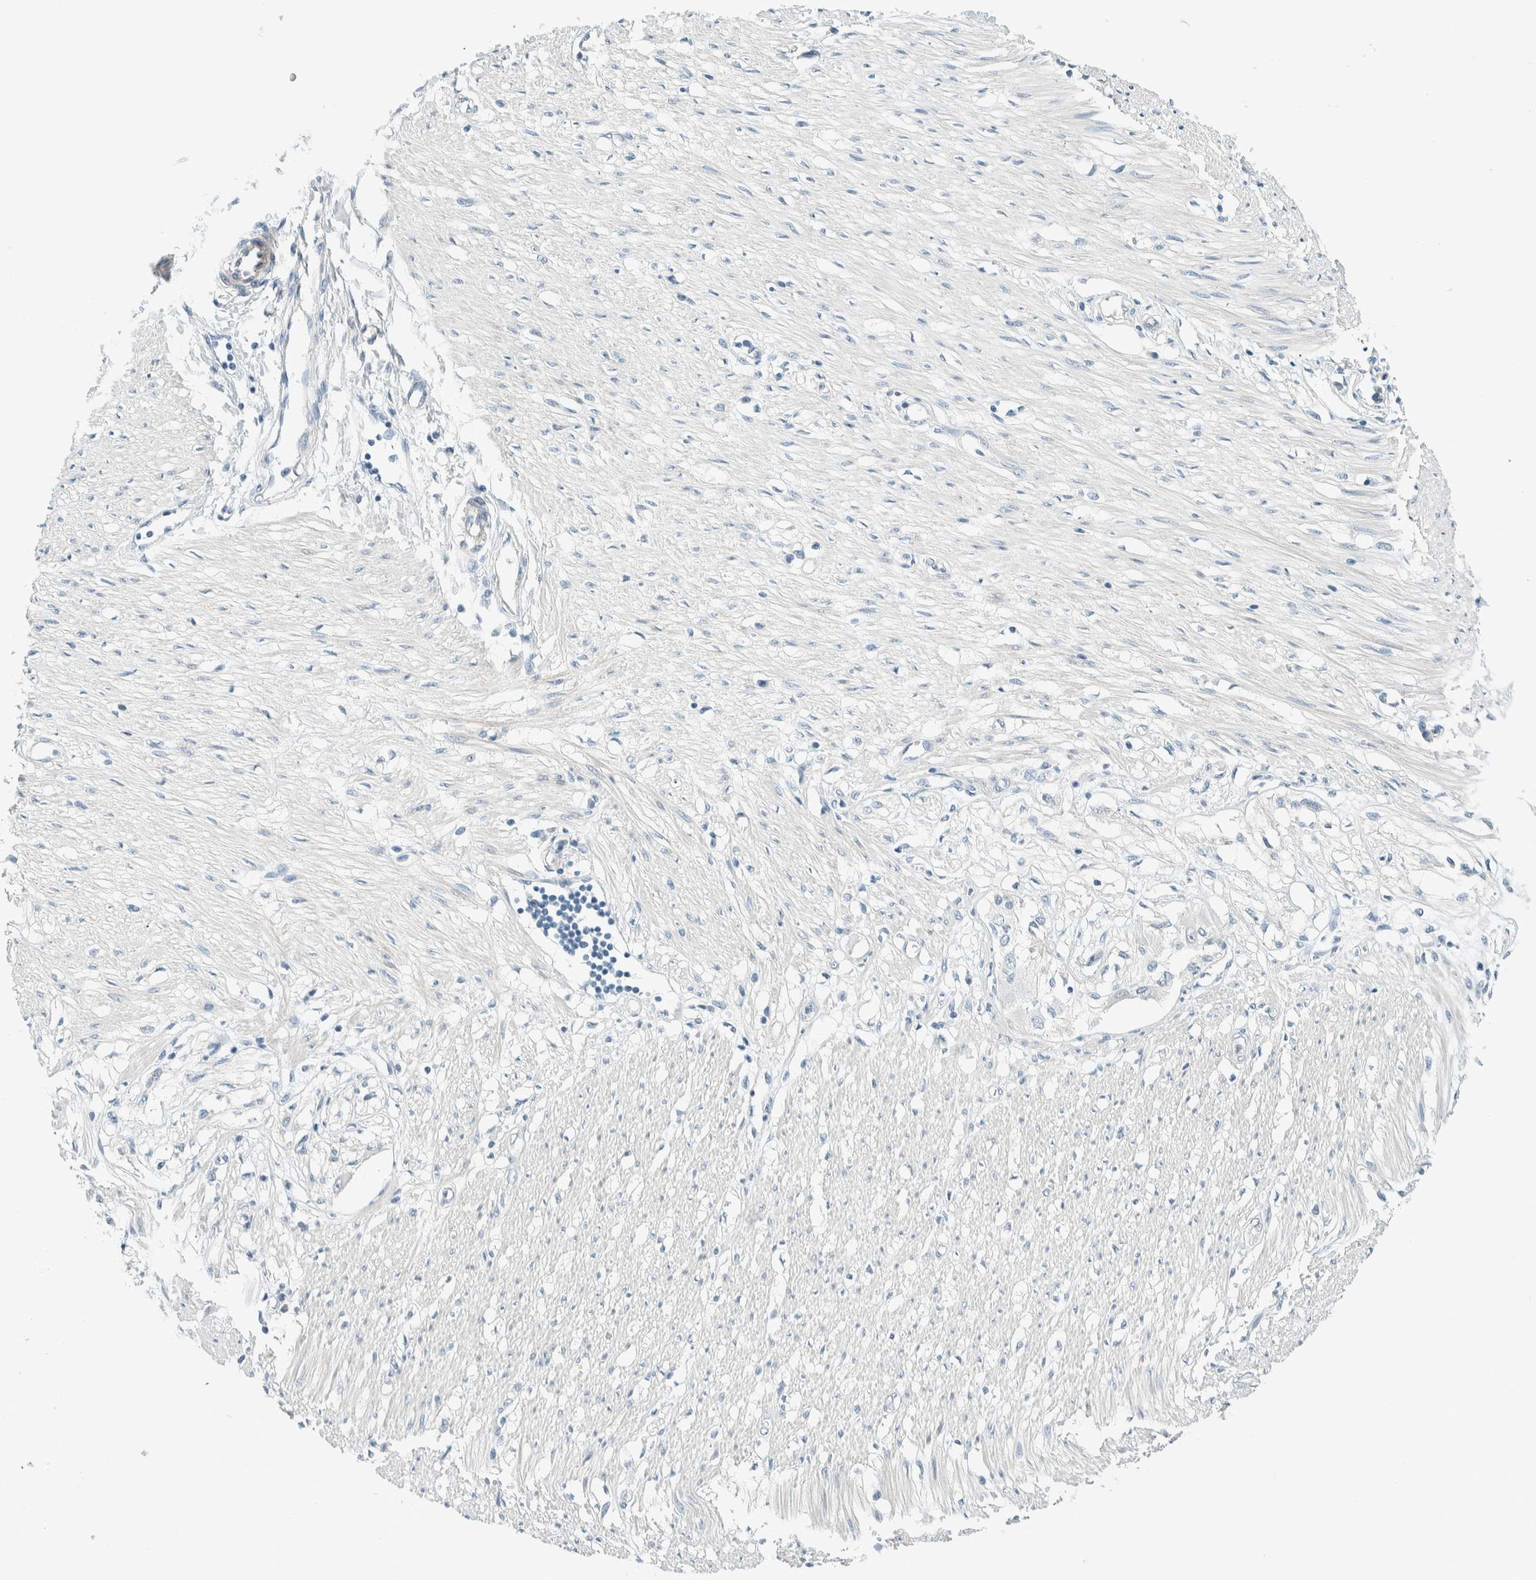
{"staining": {"intensity": "negative", "quantity": "none", "location": "none"}, "tissue": "adipose tissue", "cell_type": "Adipocytes", "image_type": "normal", "snomed": [{"axis": "morphology", "description": "Normal tissue, NOS"}, {"axis": "morphology", "description": "Adenocarcinoma, NOS"}, {"axis": "topography", "description": "Colon"}, {"axis": "topography", "description": "Peripheral nerve tissue"}], "caption": "Human adipose tissue stained for a protein using immunohistochemistry (IHC) shows no staining in adipocytes.", "gene": "SLFN12", "patient": {"sex": "male", "age": 14}}